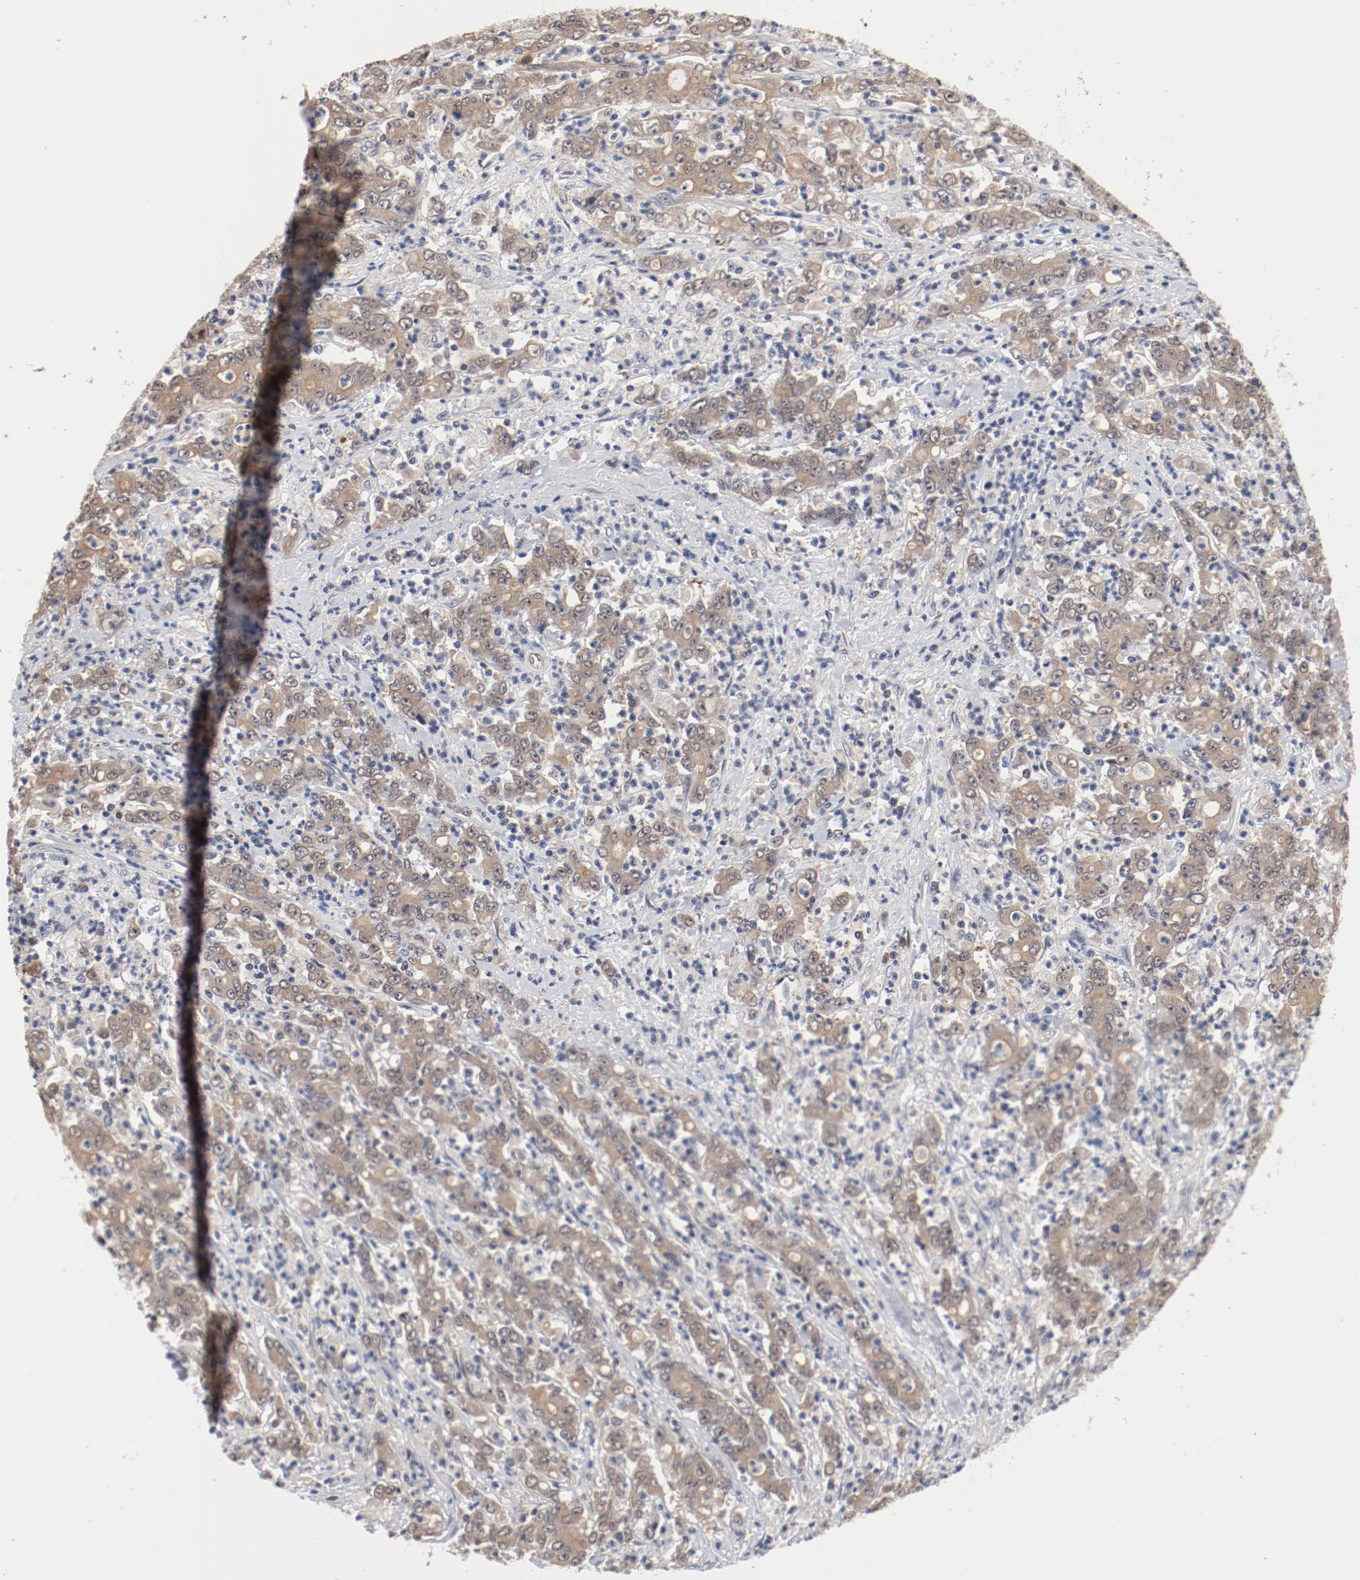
{"staining": {"intensity": "weak", "quantity": ">75%", "location": "cytoplasmic/membranous"}, "tissue": "stomach cancer", "cell_type": "Tumor cells", "image_type": "cancer", "snomed": [{"axis": "morphology", "description": "Adenocarcinoma, NOS"}, {"axis": "topography", "description": "Stomach, lower"}], "caption": "Weak cytoplasmic/membranous staining for a protein is present in approximately >75% of tumor cells of stomach cancer using immunohistochemistry (IHC).", "gene": "PITPNM2", "patient": {"sex": "female", "age": 71}}